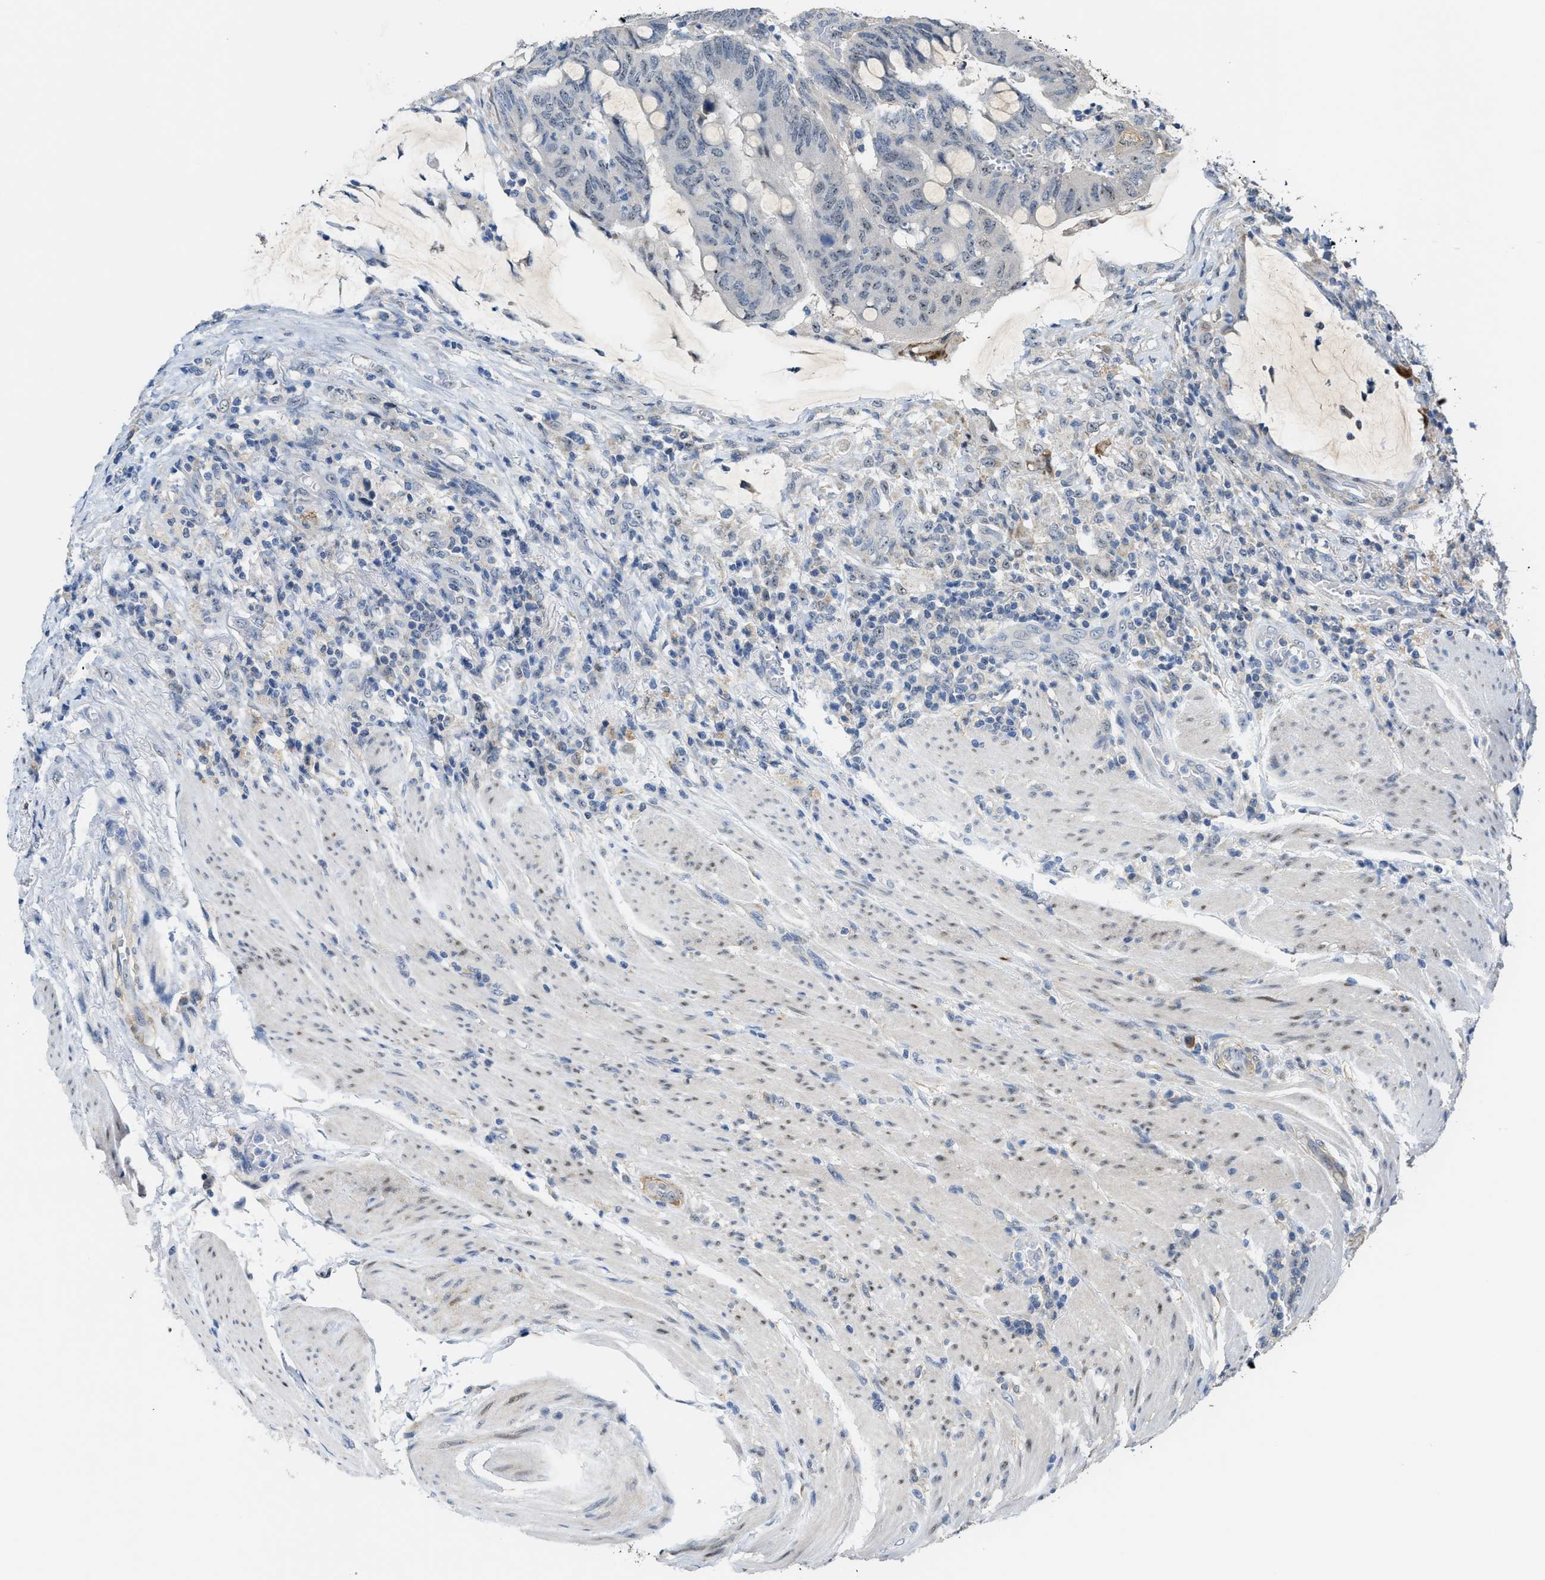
{"staining": {"intensity": "negative", "quantity": "none", "location": "none"}, "tissue": "colorectal cancer", "cell_type": "Tumor cells", "image_type": "cancer", "snomed": [{"axis": "morphology", "description": "Normal tissue, NOS"}, {"axis": "morphology", "description": "Adenocarcinoma, NOS"}, {"axis": "topography", "description": "Rectum"}, {"axis": "topography", "description": "Peripheral nerve tissue"}], "caption": "High power microscopy image of an immunohistochemistry photomicrograph of colorectal cancer, revealing no significant expression in tumor cells.", "gene": "ZNF783", "patient": {"sex": "male", "age": 92}}